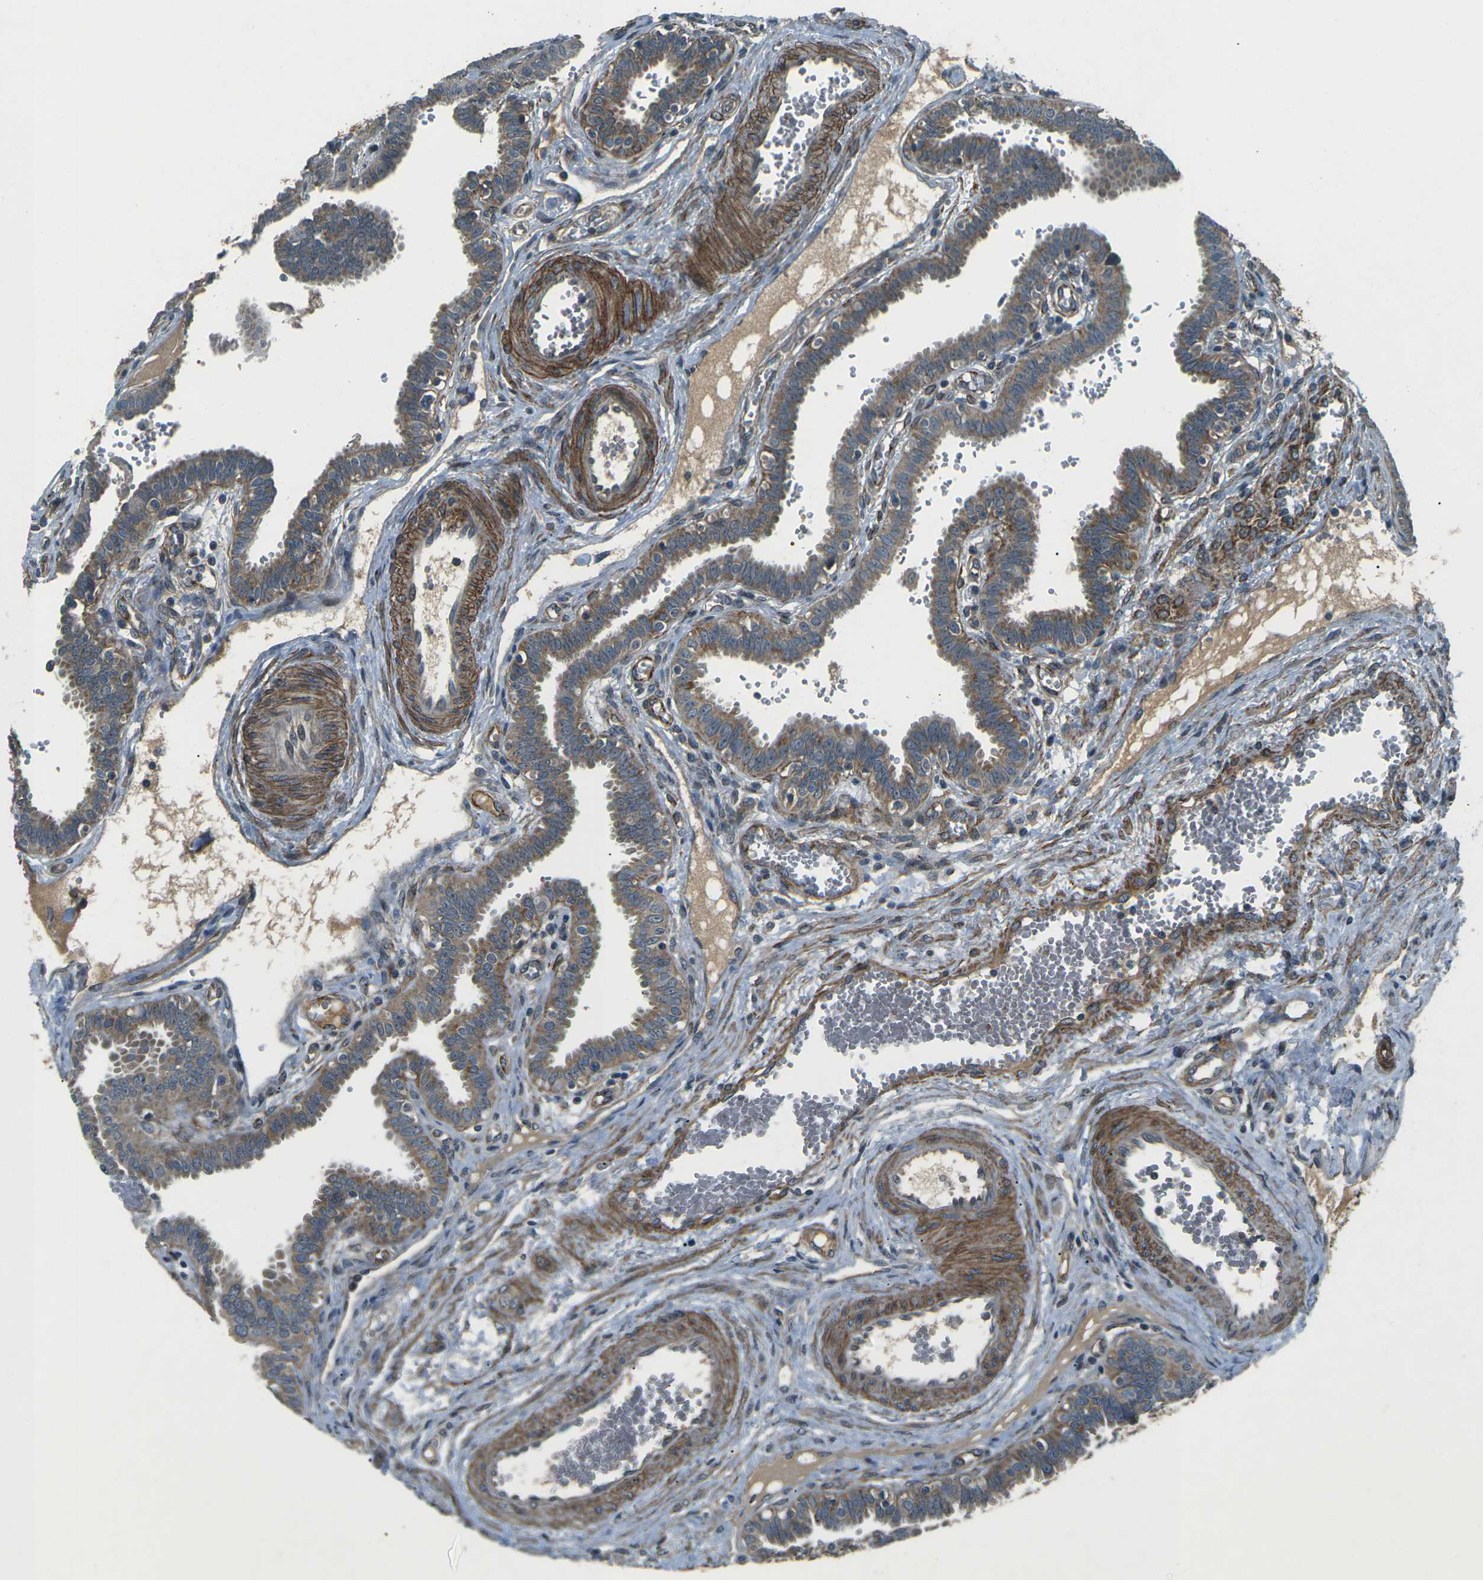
{"staining": {"intensity": "moderate", "quantity": ">75%", "location": "cytoplasmic/membranous"}, "tissue": "fallopian tube", "cell_type": "Glandular cells", "image_type": "normal", "snomed": [{"axis": "morphology", "description": "Normal tissue, NOS"}, {"axis": "topography", "description": "Fallopian tube"}], "caption": "Brown immunohistochemical staining in normal human fallopian tube demonstrates moderate cytoplasmic/membranous staining in approximately >75% of glandular cells.", "gene": "AFAP1", "patient": {"sex": "female", "age": 32}}